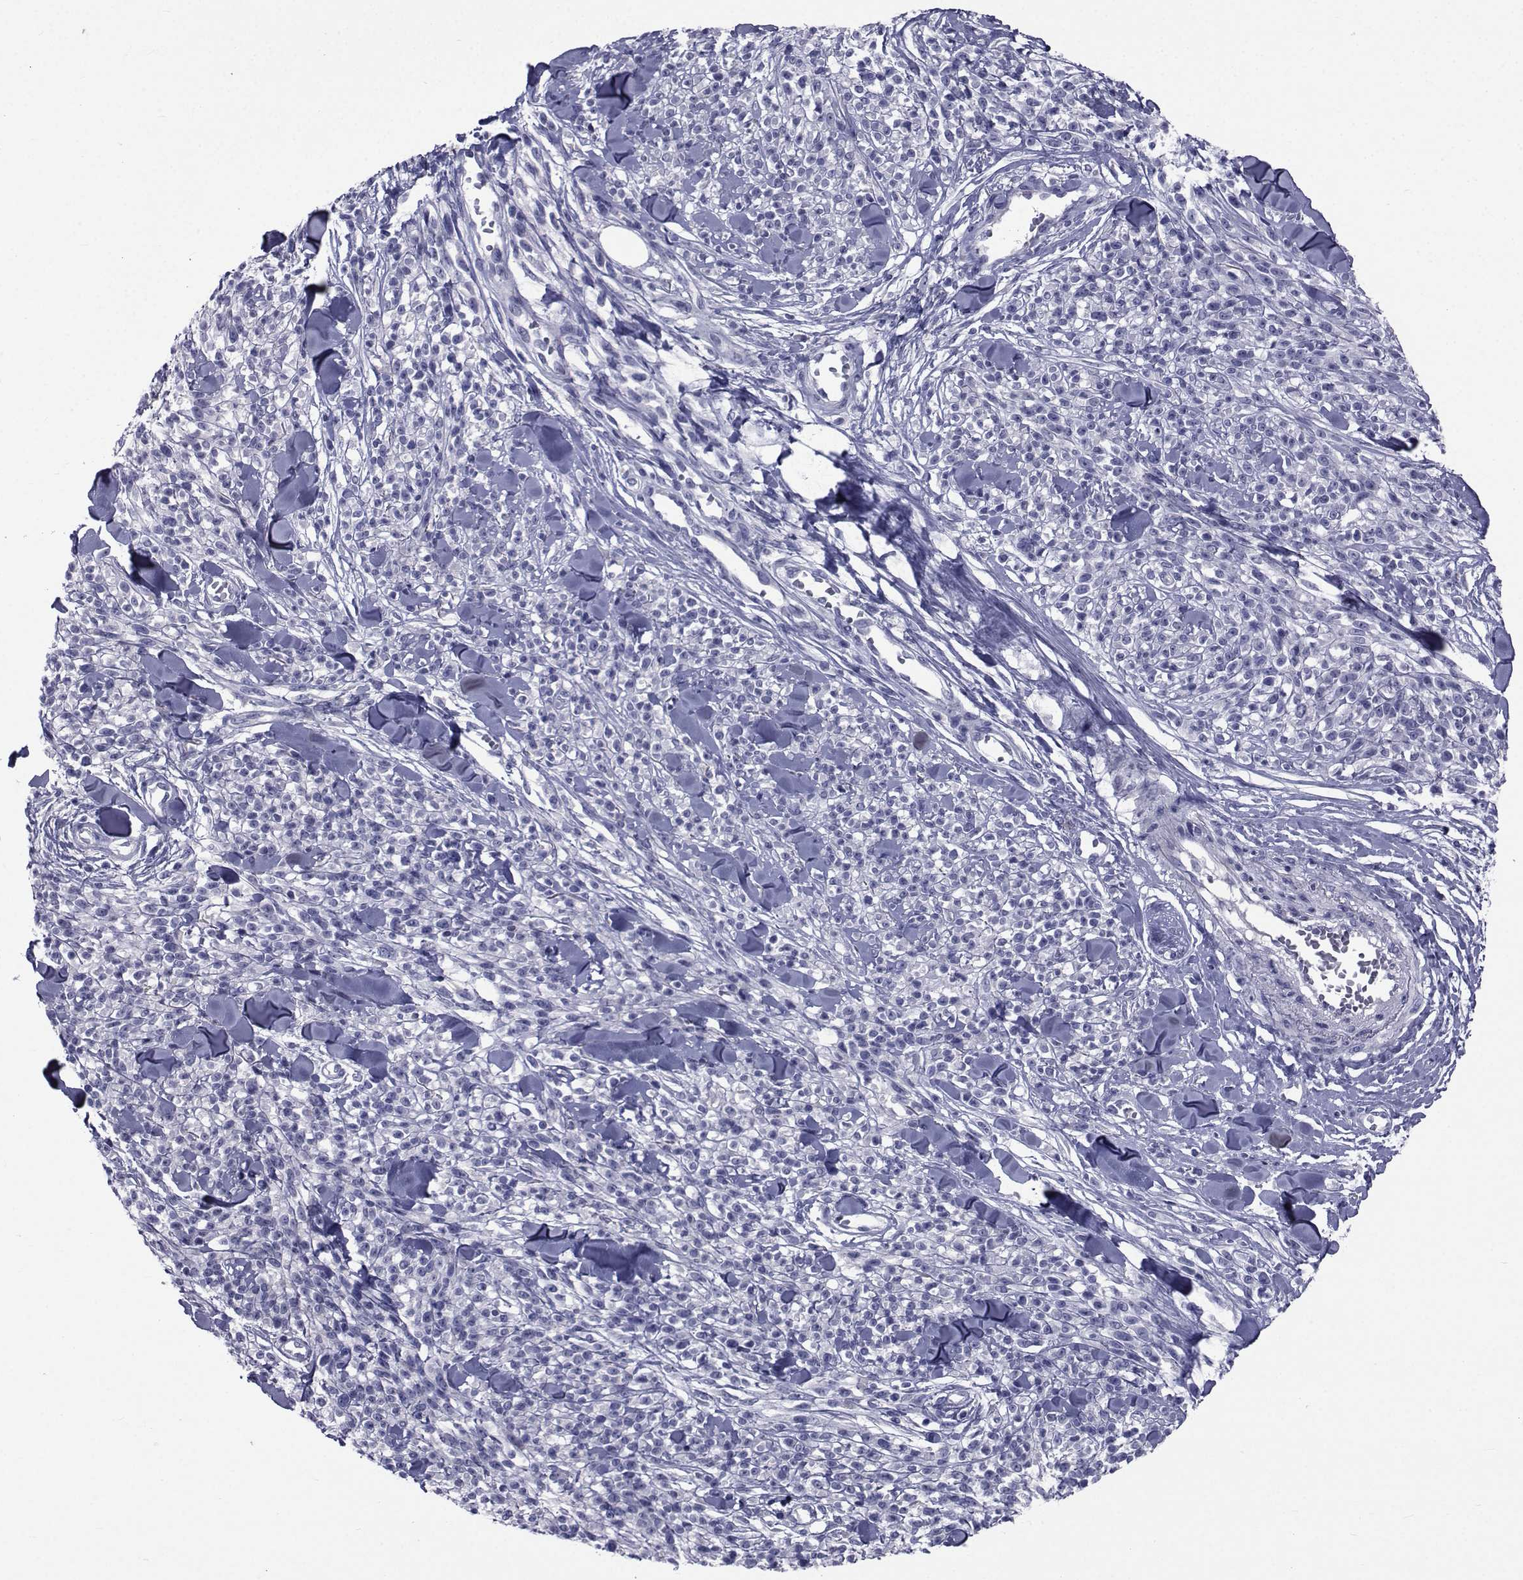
{"staining": {"intensity": "negative", "quantity": "none", "location": "none"}, "tissue": "melanoma", "cell_type": "Tumor cells", "image_type": "cancer", "snomed": [{"axis": "morphology", "description": "Malignant melanoma, NOS"}, {"axis": "topography", "description": "Skin"}, {"axis": "topography", "description": "Skin of trunk"}], "caption": "Immunohistochemical staining of human malignant melanoma displays no significant expression in tumor cells. (DAB (3,3'-diaminobenzidine) immunohistochemistry (IHC), high magnification).", "gene": "ROPN1", "patient": {"sex": "male", "age": 74}}